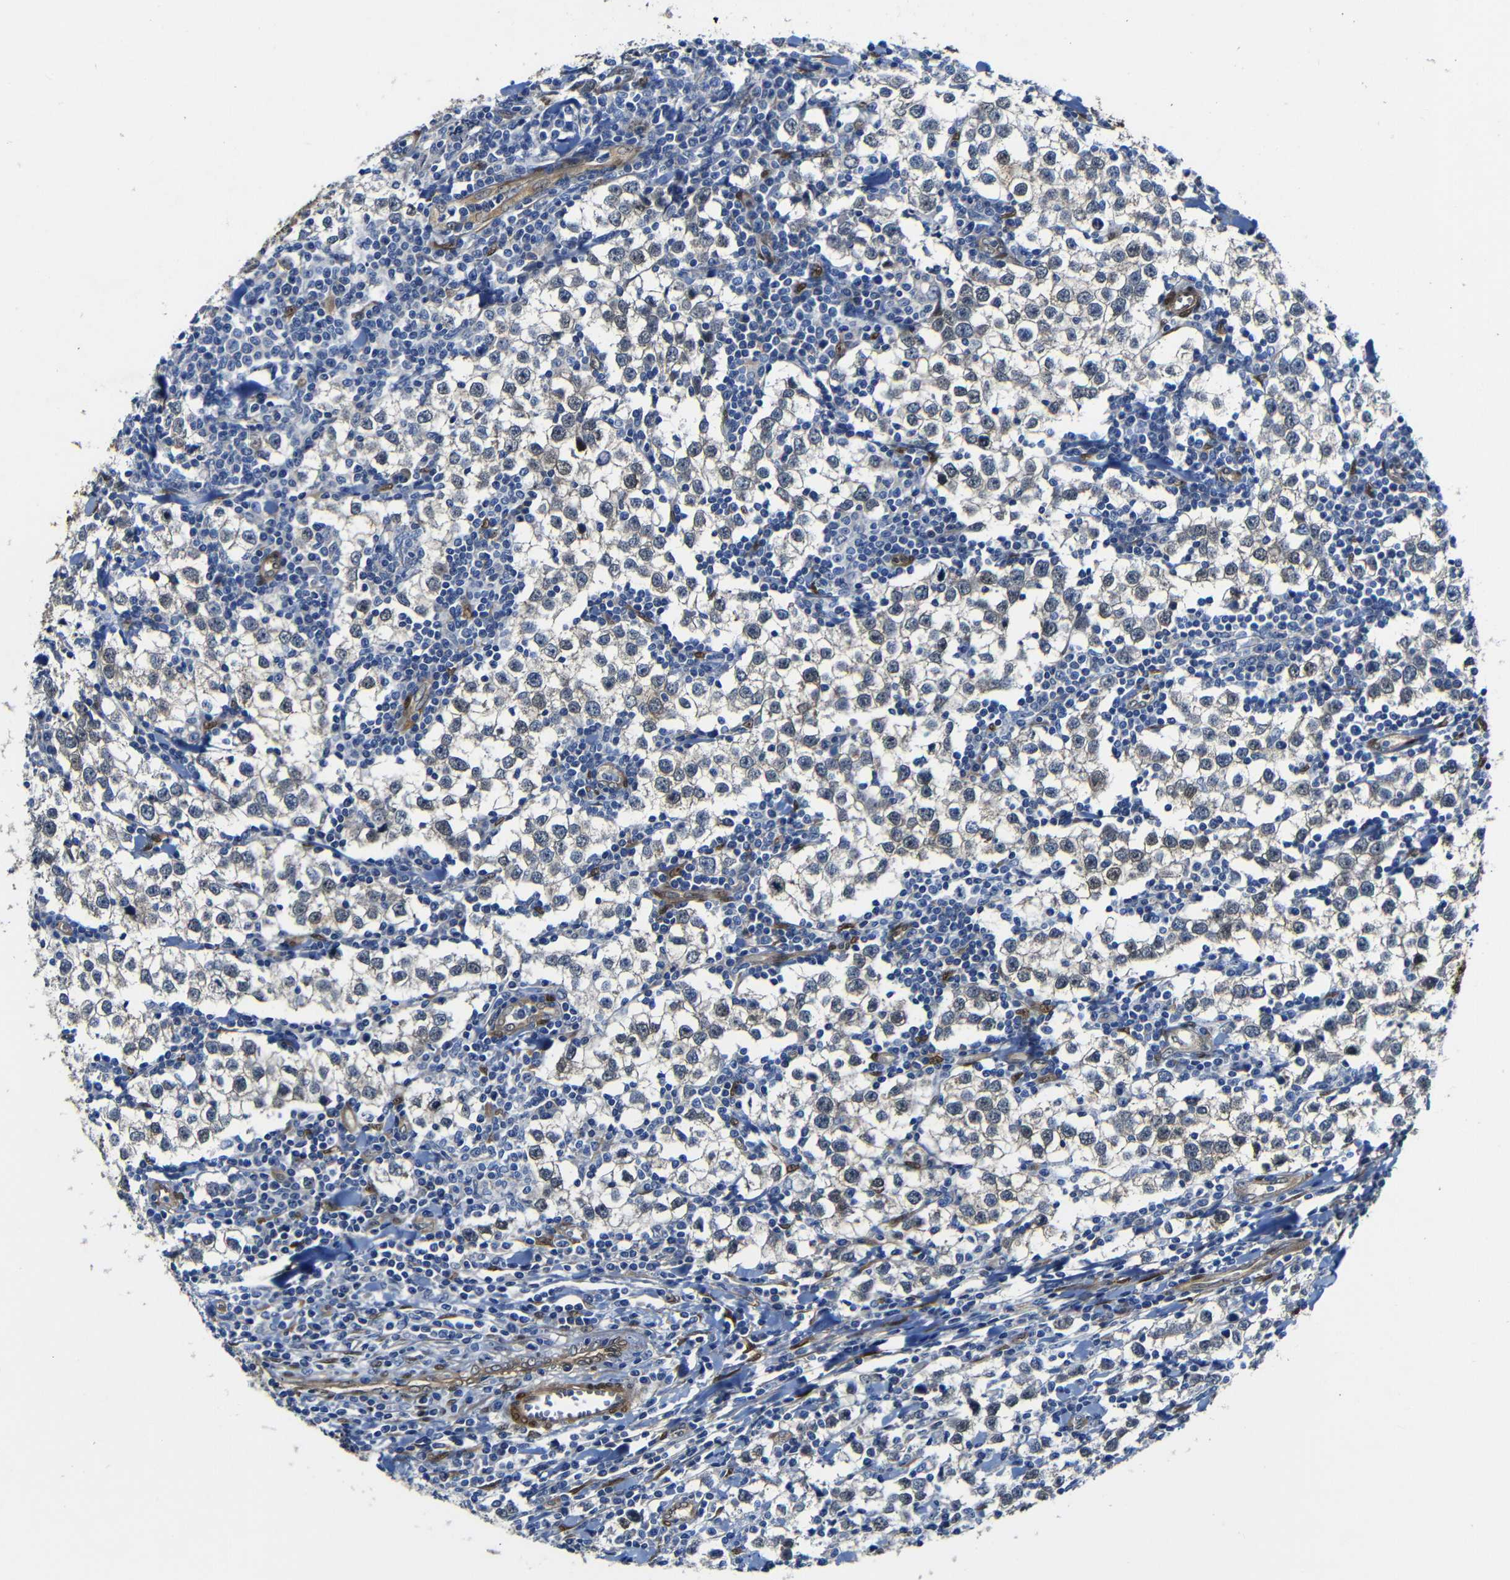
{"staining": {"intensity": "weak", "quantity": "<25%", "location": "cytoplasmic/membranous"}, "tissue": "testis cancer", "cell_type": "Tumor cells", "image_type": "cancer", "snomed": [{"axis": "morphology", "description": "Seminoma, NOS"}, {"axis": "morphology", "description": "Carcinoma, Embryonal, NOS"}, {"axis": "topography", "description": "Testis"}], "caption": "IHC of human testis cancer displays no expression in tumor cells.", "gene": "YAP1", "patient": {"sex": "male", "age": 36}}